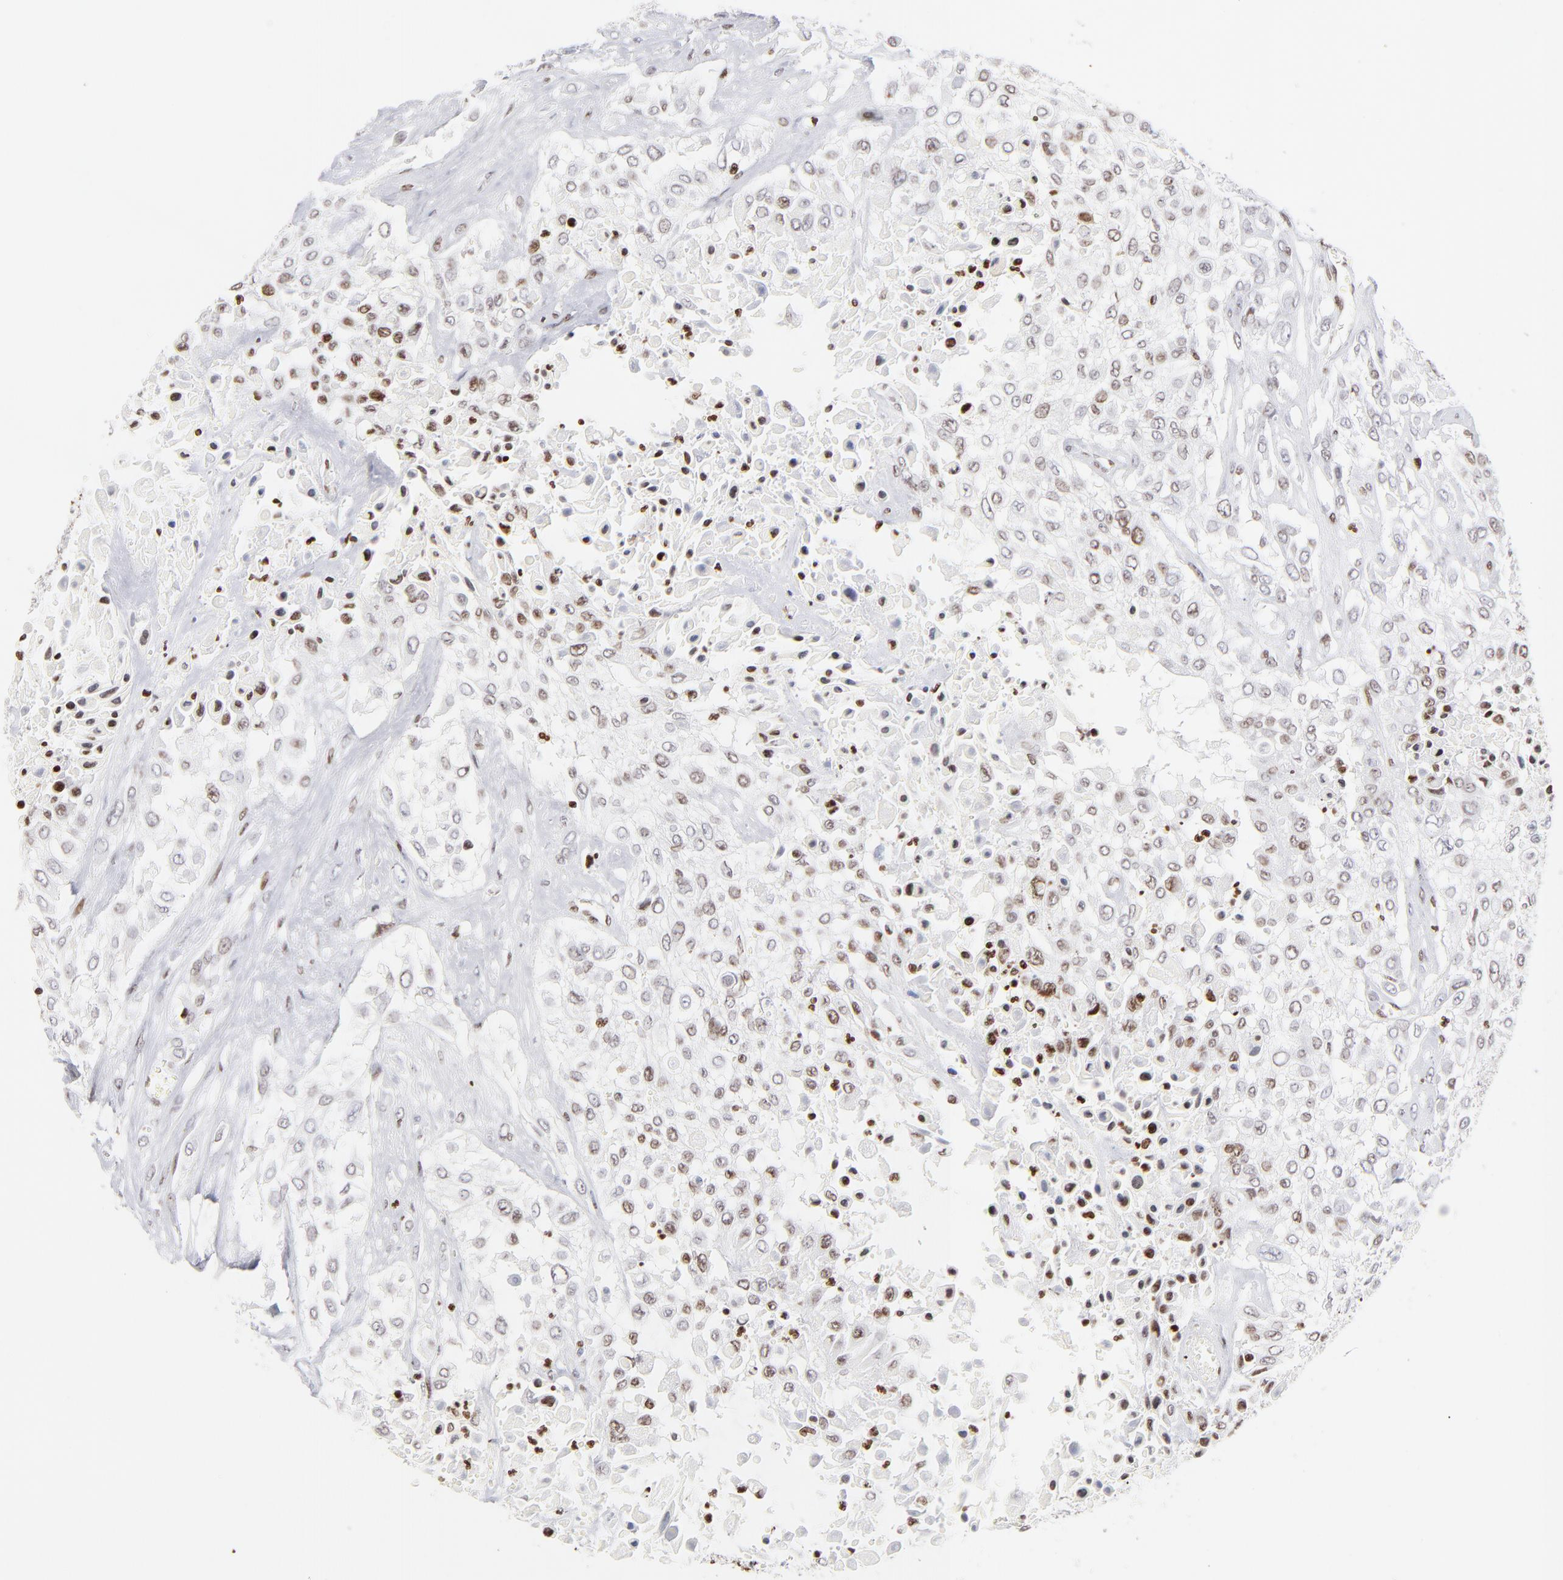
{"staining": {"intensity": "moderate", "quantity": "25%-75%", "location": "nuclear"}, "tissue": "urothelial cancer", "cell_type": "Tumor cells", "image_type": "cancer", "snomed": [{"axis": "morphology", "description": "Urothelial carcinoma, High grade"}, {"axis": "topography", "description": "Urinary bladder"}], "caption": "Protein positivity by IHC demonstrates moderate nuclear positivity in about 25%-75% of tumor cells in high-grade urothelial carcinoma. The staining was performed using DAB (3,3'-diaminobenzidine), with brown indicating positive protein expression. Nuclei are stained blue with hematoxylin.", "gene": "RTL4", "patient": {"sex": "male", "age": 57}}